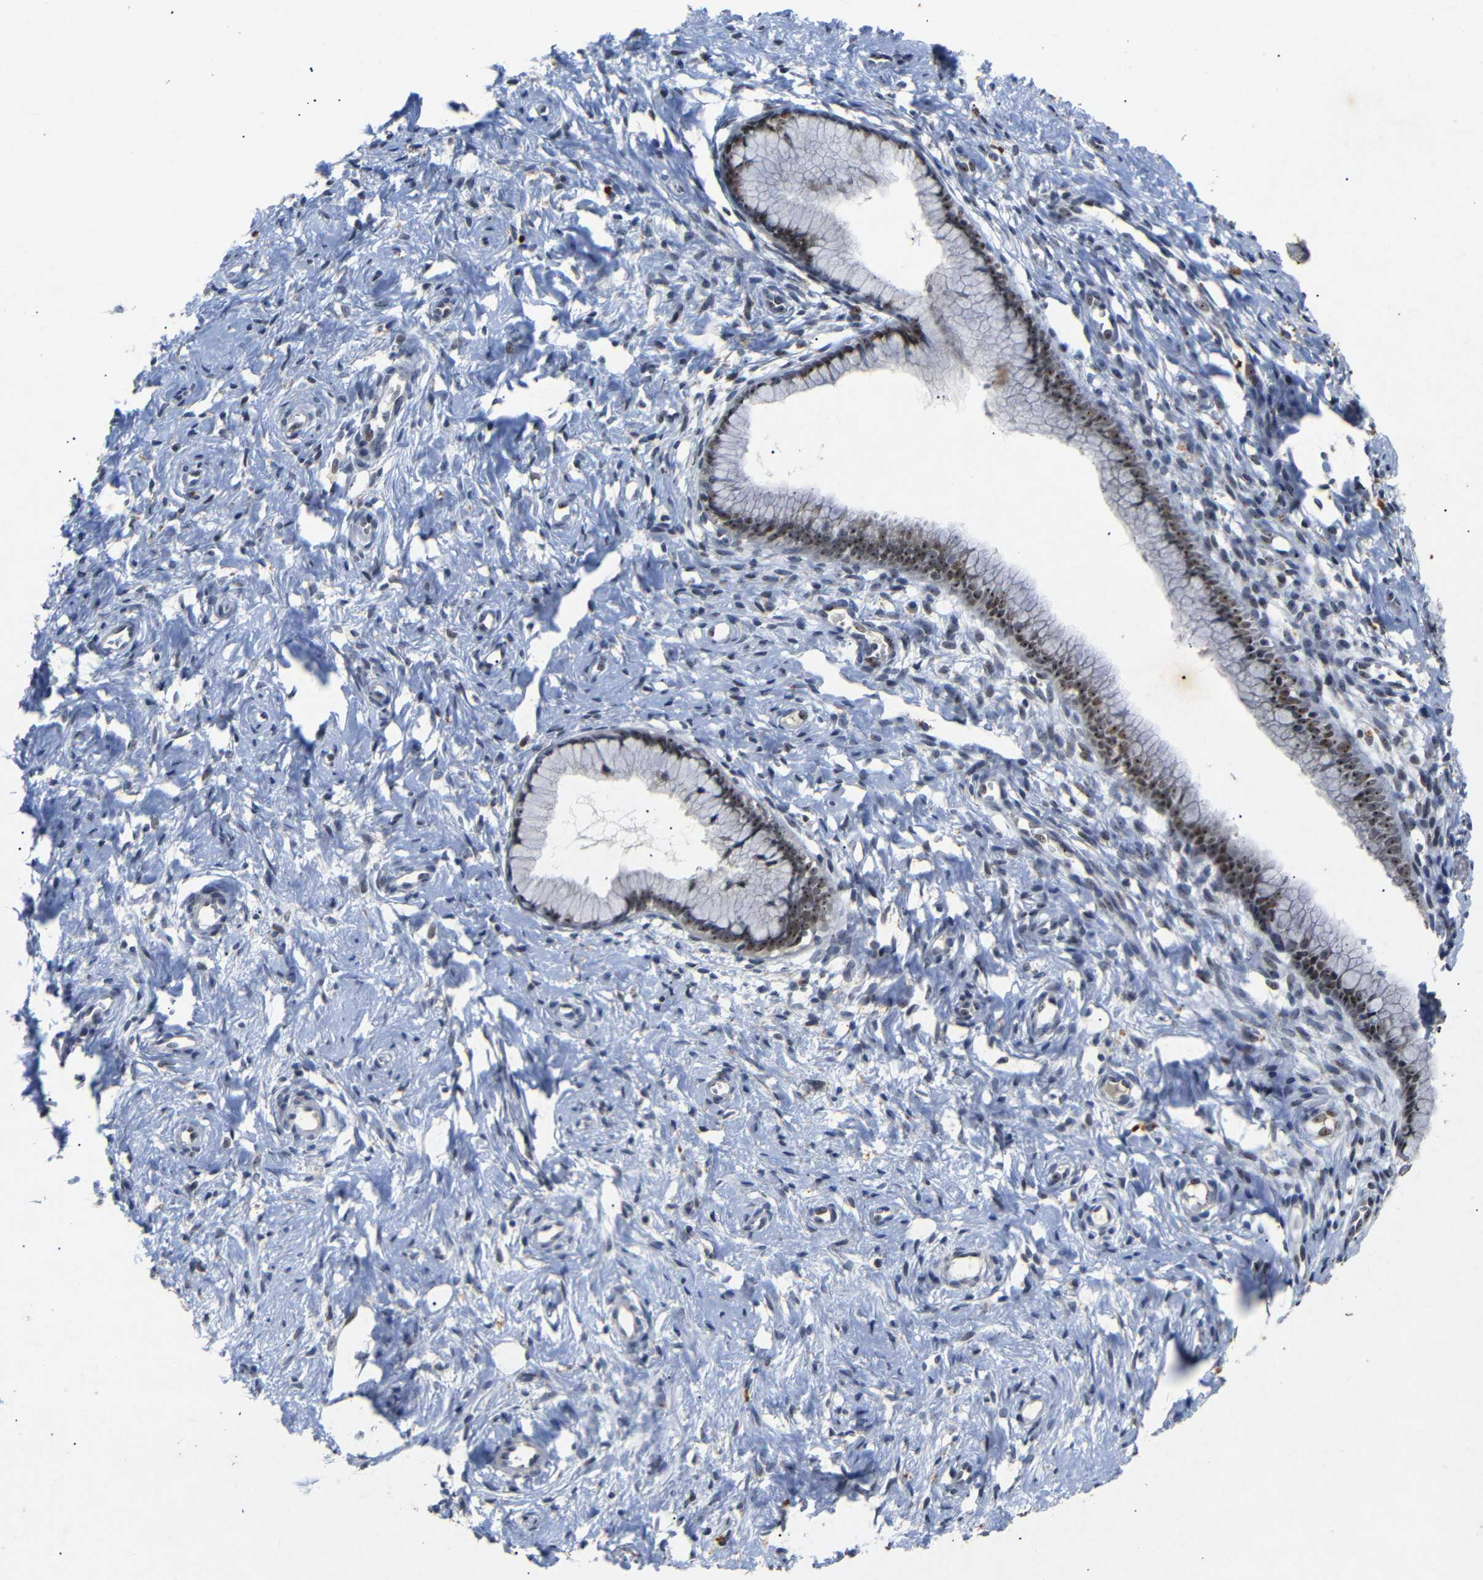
{"staining": {"intensity": "strong", "quantity": ">75%", "location": "nuclear"}, "tissue": "cervix", "cell_type": "Glandular cells", "image_type": "normal", "snomed": [{"axis": "morphology", "description": "Normal tissue, NOS"}, {"axis": "topography", "description": "Cervix"}], "caption": "Protein analysis of benign cervix reveals strong nuclear staining in about >75% of glandular cells. (Stains: DAB (3,3'-diaminobenzidine) in brown, nuclei in blue, Microscopy: brightfield microscopy at high magnification).", "gene": "PARN", "patient": {"sex": "female", "age": 65}}